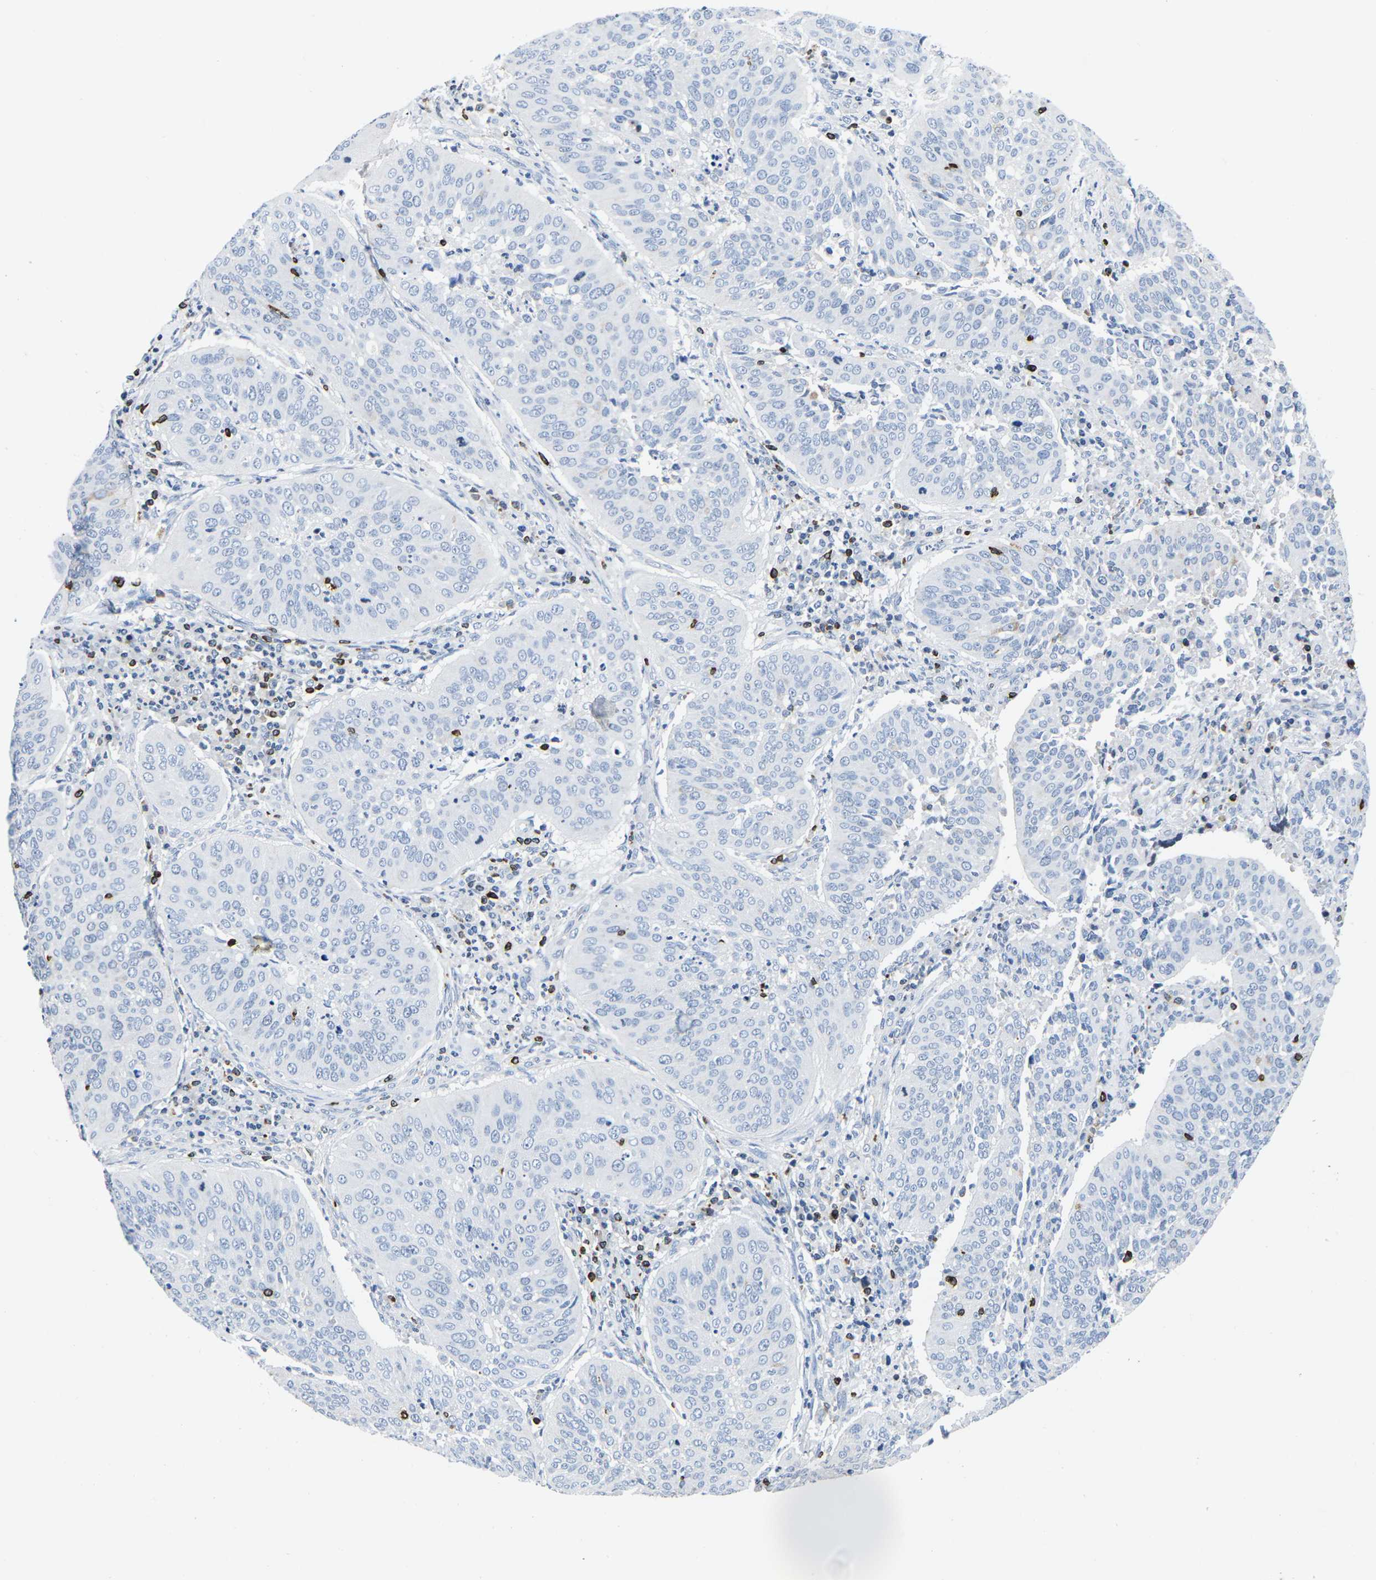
{"staining": {"intensity": "negative", "quantity": "none", "location": "none"}, "tissue": "cervical cancer", "cell_type": "Tumor cells", "image_type": "cancer", "snomed": [{"axis": "morphology", "description": "Normal tissue, NOS"}, {"axis": "morphology", "description": "Squamous cell carcinoma, NOS"}, {"axis": "topography", "description": "Cervix"}], "caption": "A histopathology image of human cervical cancer (squamous cell carcinoma) is negative for staining in tumor cells.", "gene": "CTSW", "patient": {"sex": "female", "age": 39}}